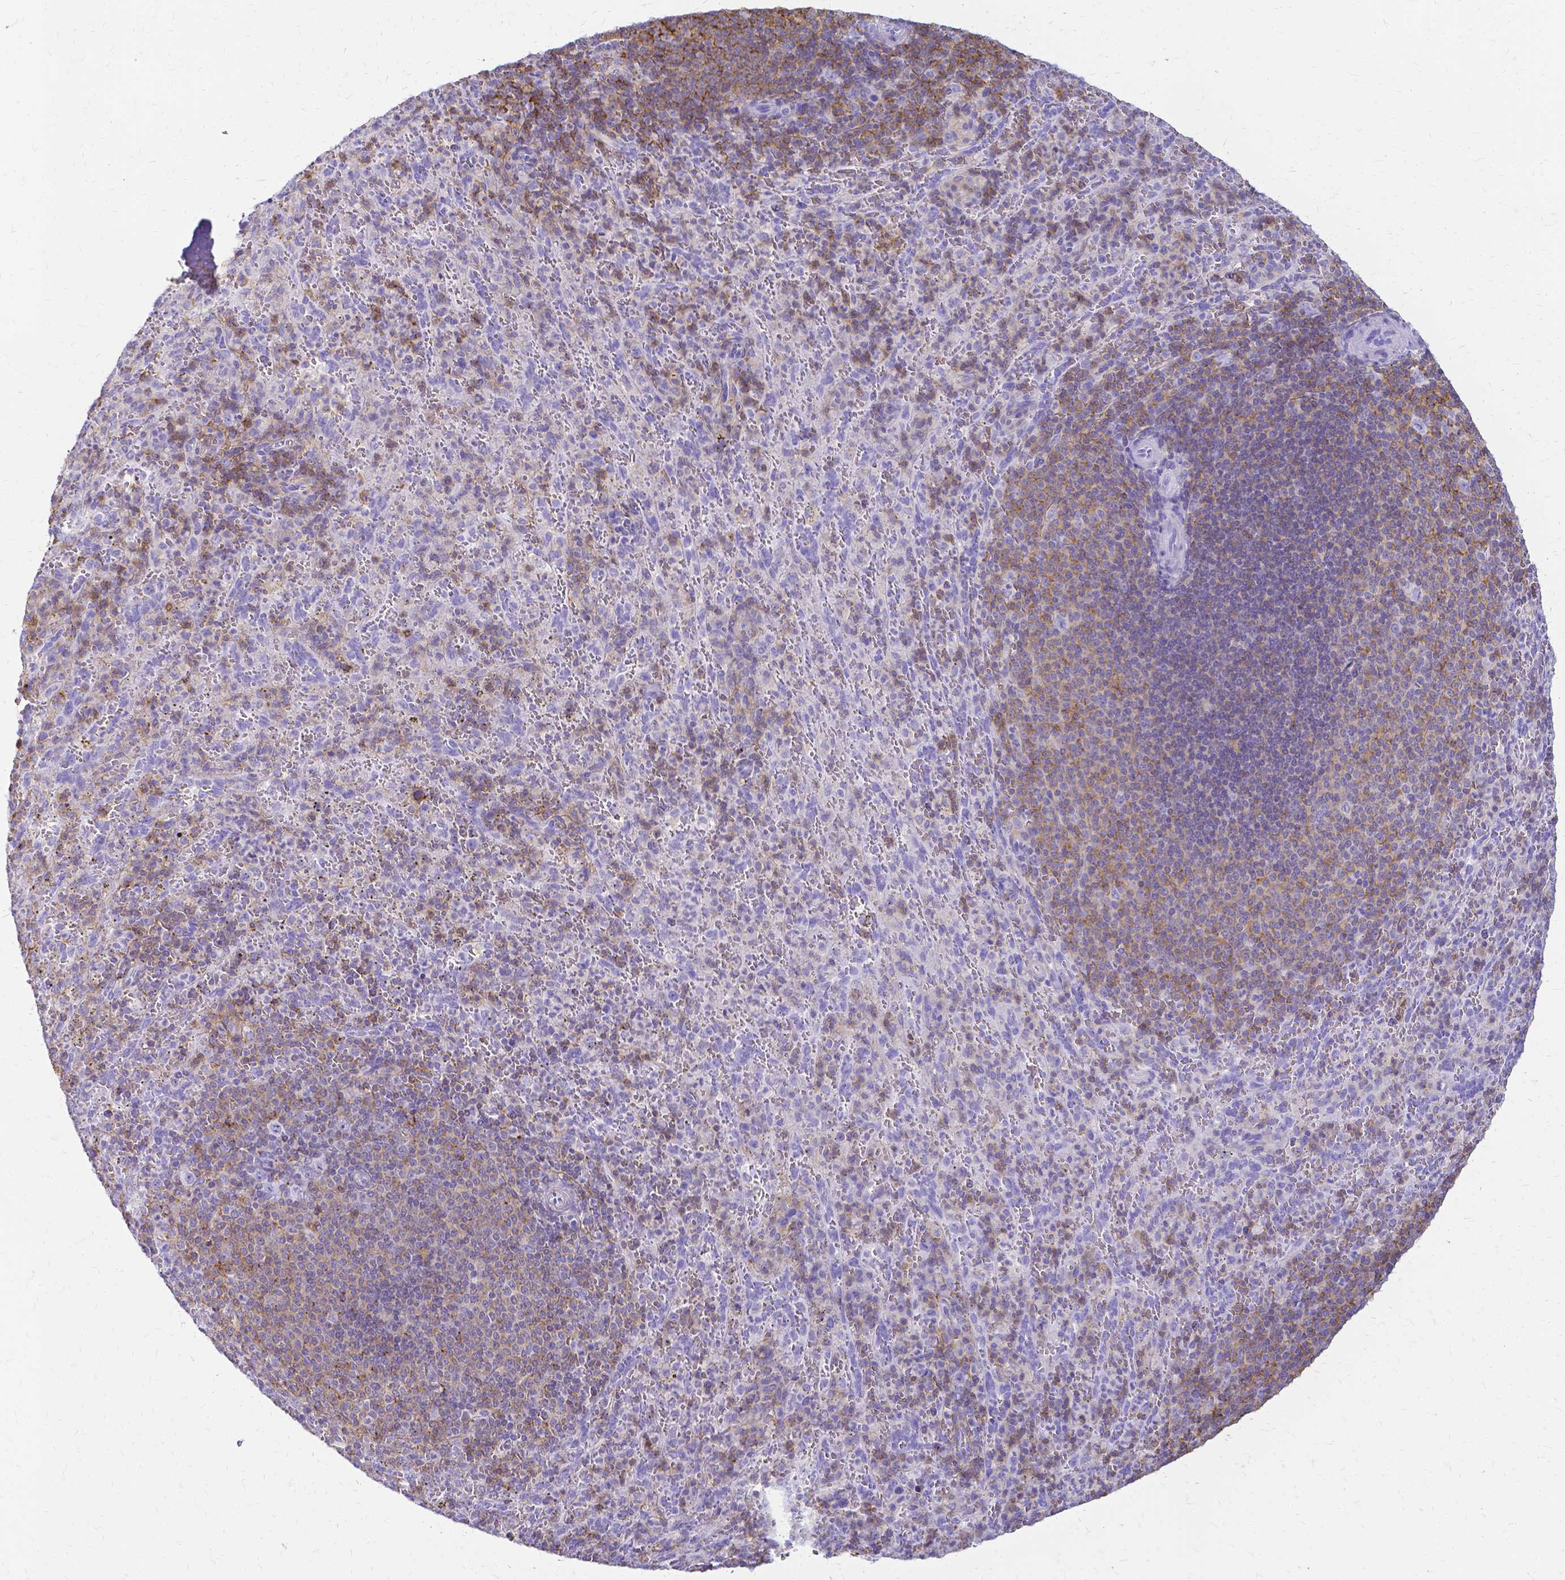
{"staining": {"intensity": "weak", "quantity": "25%-75%", "location": "cytoplasmic/membranous"}, "tissue": "spleen", "cell_type": "Cells in red pulp", "image_type": "normal", "snomed": [{"axis": "morphology", "description": "Normal tissue, NOS"}, {"axis": "topography", "description": "Spleen"}], "caption": "DAB (3,3'-diaminobenzidine) immunohistochemical staining of normal spleen reveals weak cytoplasmic/membranous protein staining in about 25%-75% of cells in red pulp. Nuclei are stained in blue.", "gene": "HSPA12A", "patient": {"sex": "male", "age": 57}}